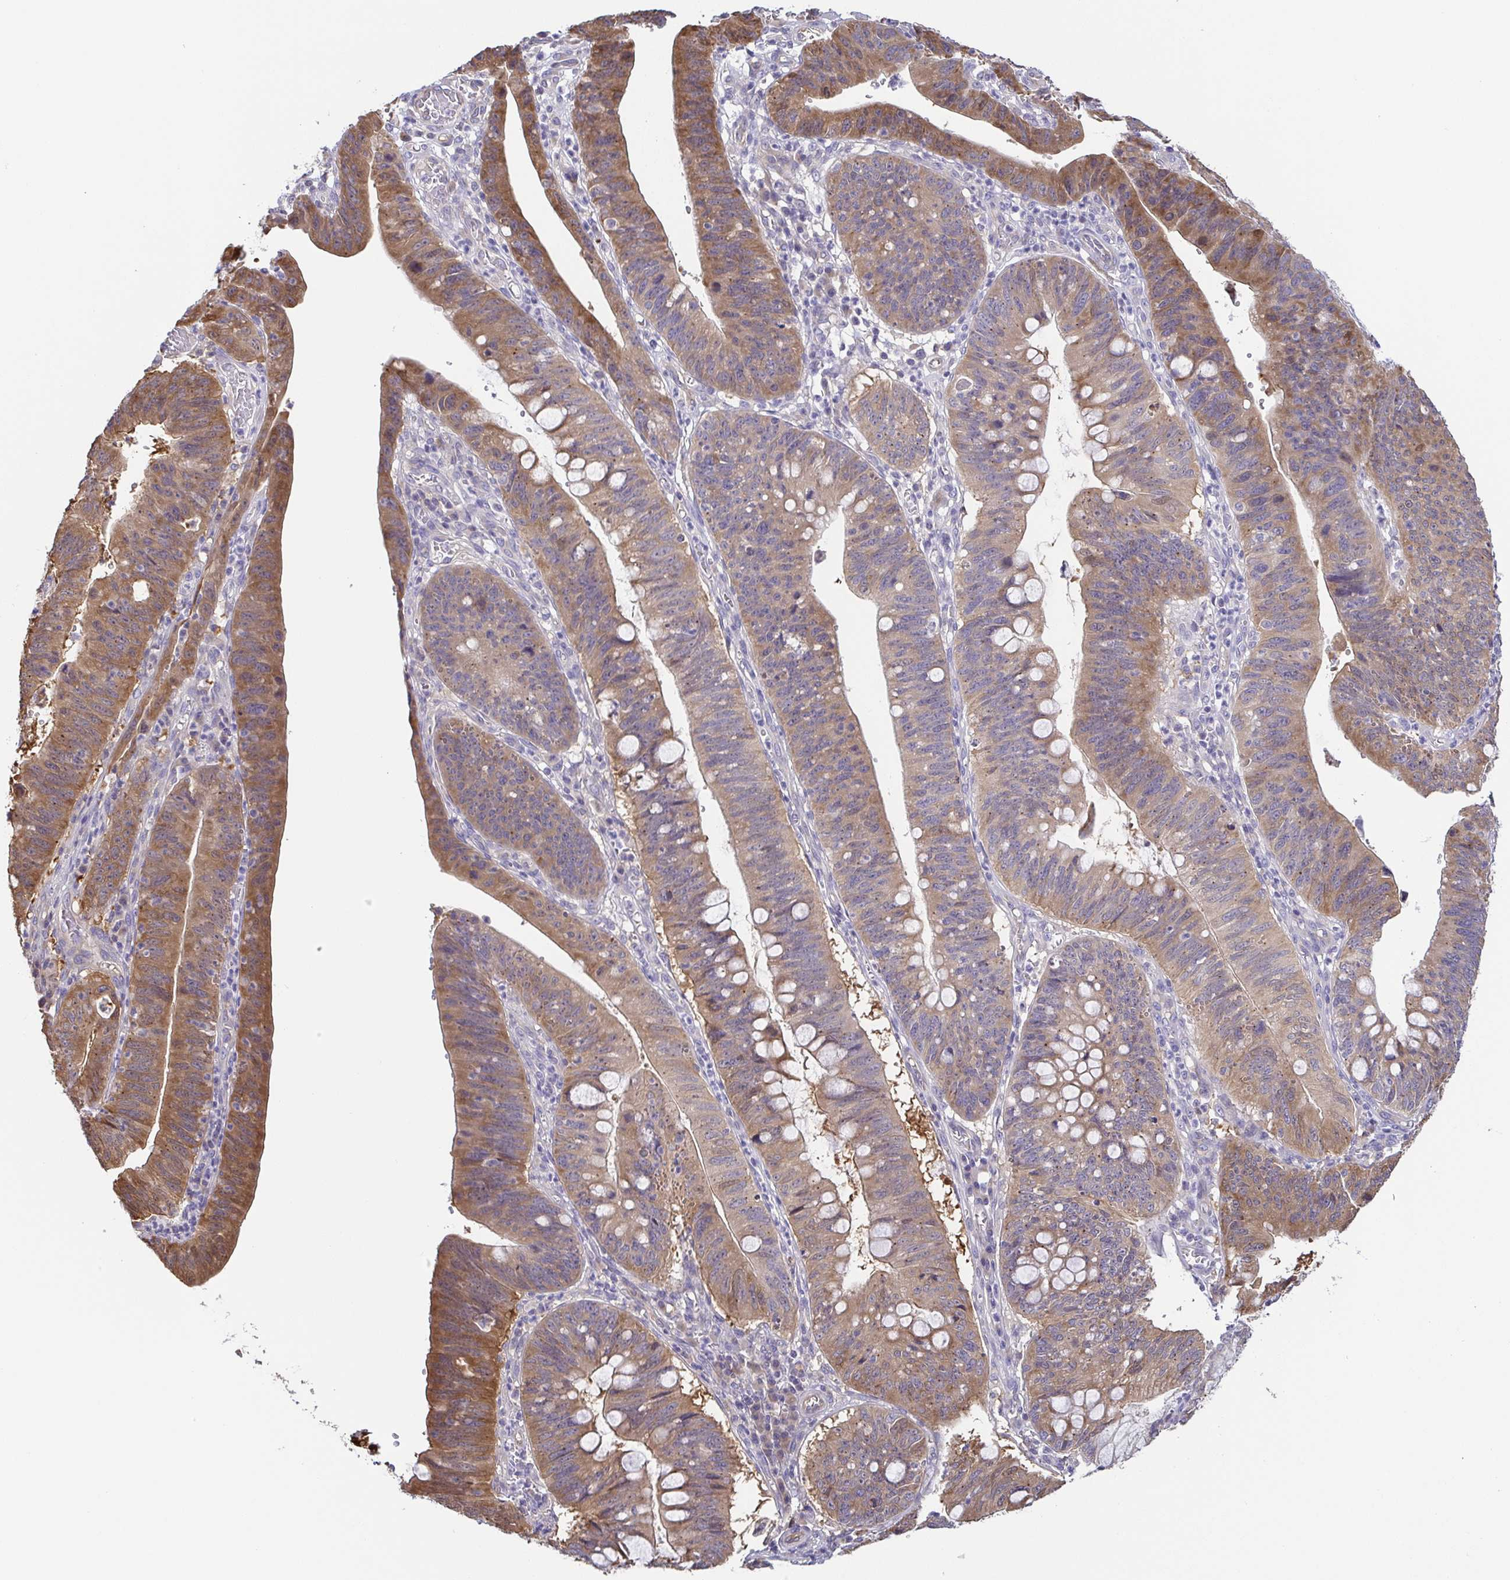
{"staining": {"intensity": "moderate", "quantity": ">75%", "location": "cytoplasmic/membranous"}, "tissue": "stomach cancer", "cell_type": "Tumor cells", "image_type": "cancer", "snomed": [{"axis": "morphology", "description": "Adenocarcinoma, NOS"}, {"axis": "topography", "description": "Stomach"}], "caption": "Immunohistochemical staining of adenocarcinoma (stomach) exhibits moderate cytoplasmic/membranous protein staining in approximately >75% of tumor cells.", "gene": "EIF3D", "patient": {"sex": "male", "age": 59}}